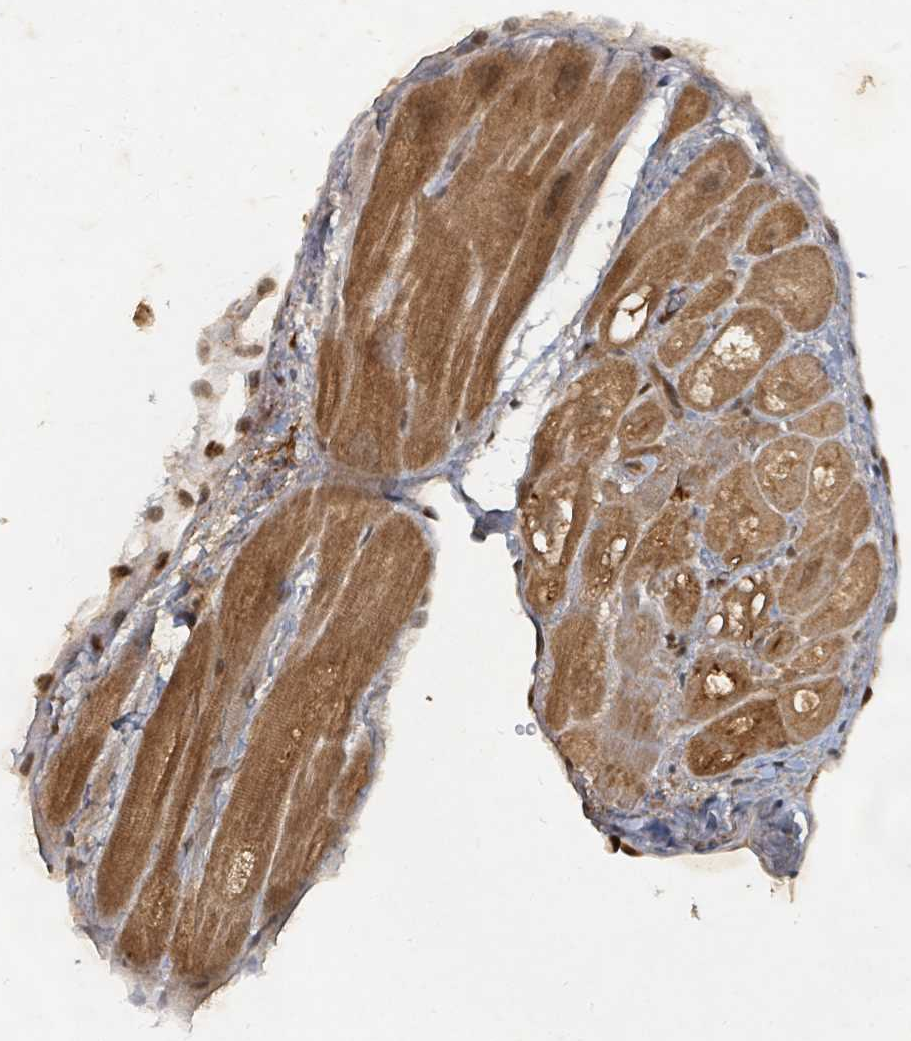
{"staining": {"intensity": "moderate", "quantity": ">75%", "location": "cytoplasmic/membranous,nuclear"}, "tissue": "heart muscle", "cell_type": "Cardiomyocytes", "image_type": "normal", "snomed": [{"axis": "morphology", "description": "Normal tissue, NOS"}, {"axis": "topography", "description": "Heart"}], "caption": "Brown immunohistochemical staining in unremarkable heart muscle exhibits moderate cytoplasmic/membranous,nuclear positivity in approximately >75% of cardiomyocytes.", "gene": "KDM4E", "patient": {"sex": "male", "age": 49}}